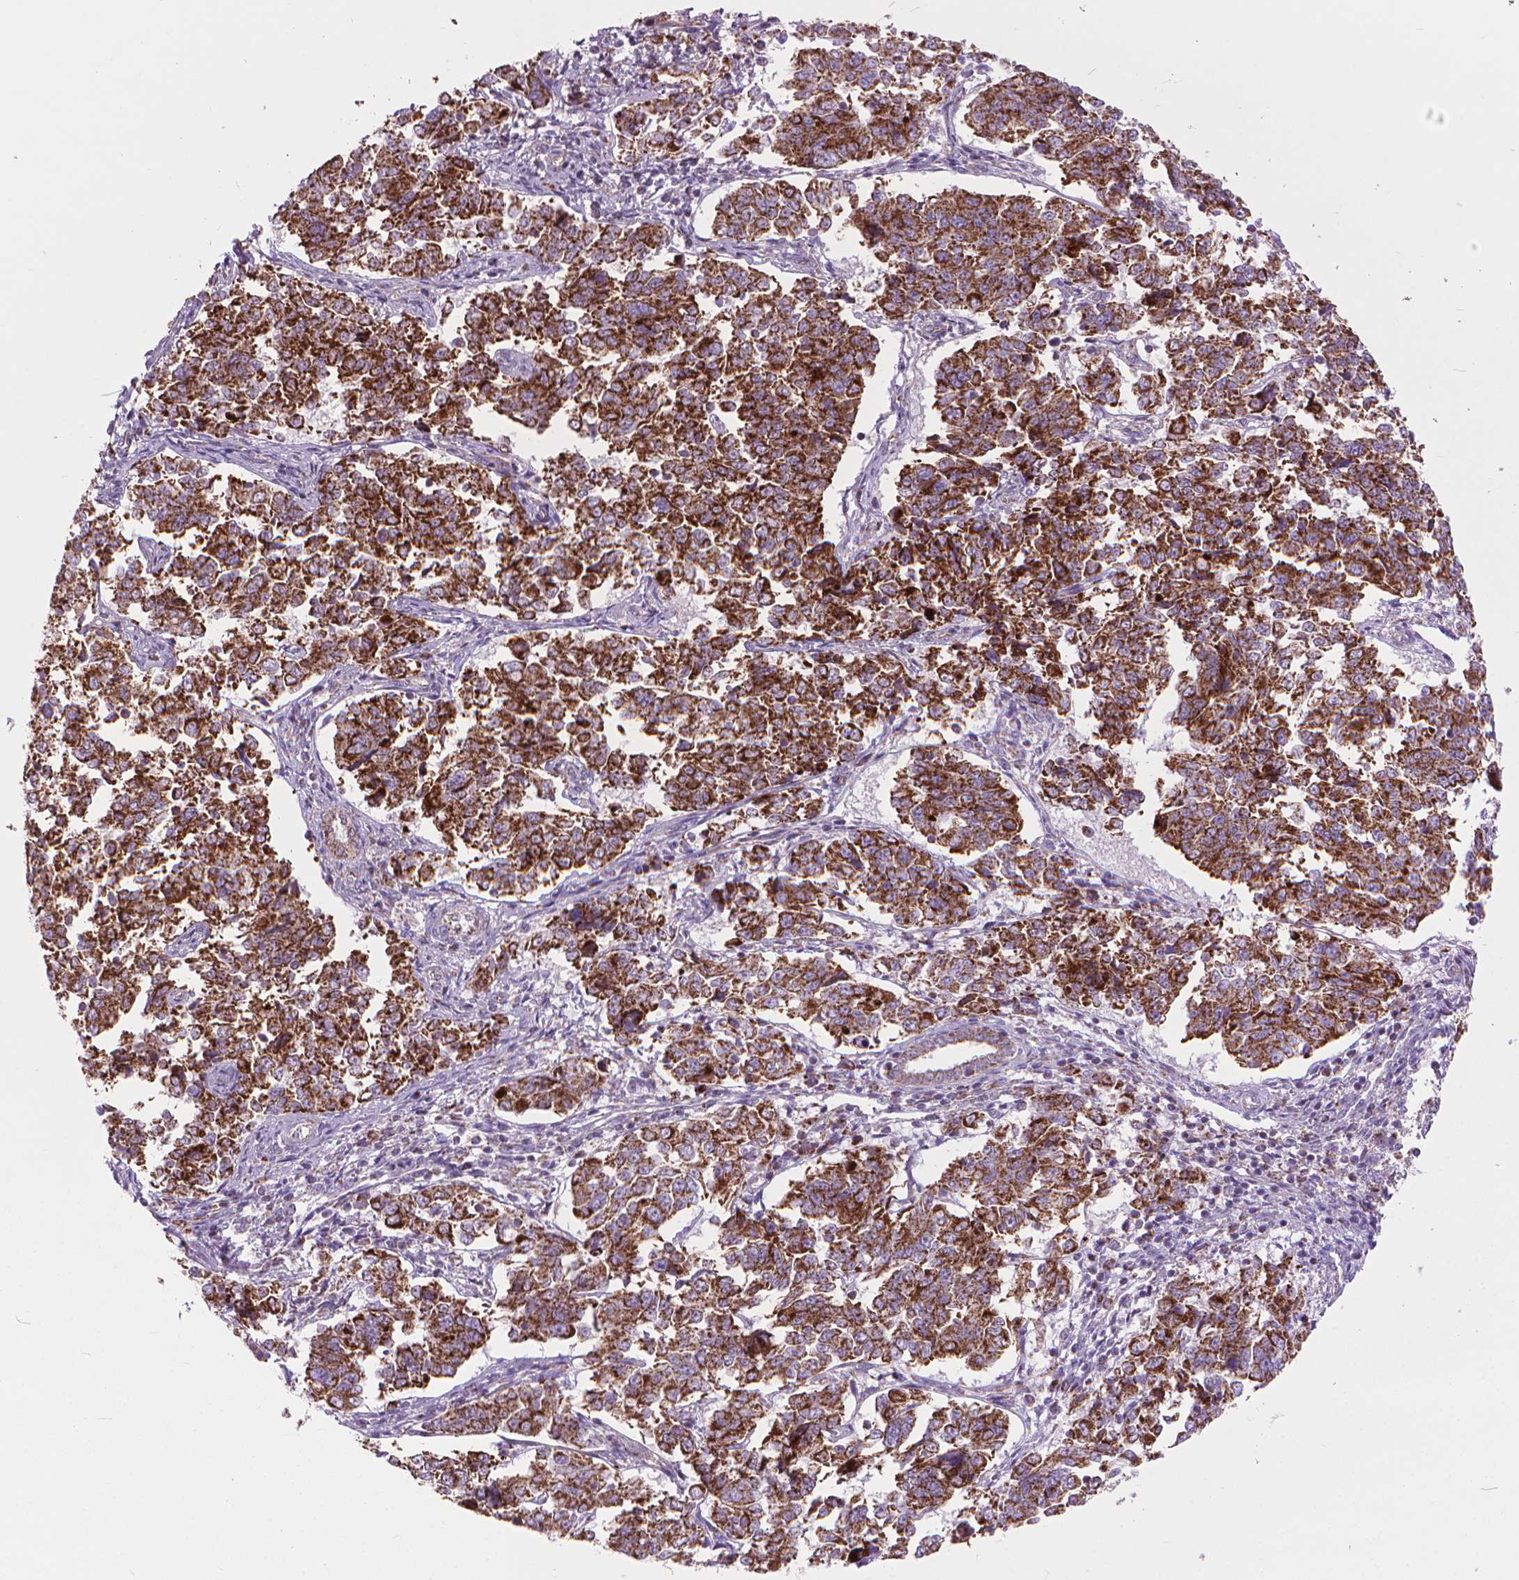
{"staining": {"intensity": "strong", "quantity": ">75%", "location": "cytoplasmic/membranous"}, "tissue": "endometrial cancer", "cell_type": "Tumor cells", "image_type": "cancer", "snomed": [{"axis": "morphology", "description": "Adenocarcinoma, NOS"}, {"axis": "topography", "description": "Endometrium"}], "caption": "Immunohistochemical staining of endometrial cancer demonstrates high levels of strong cytoplasmic/membranous protein positivity in about >75% of tumor cells. The staining was performed using DAB (3,3'-diaminobenzidine), with brown indicating positive protein expression. Nuclei are stained blue with hematoxylin.", "gene": "VDAC1", "patient": {"sex": "female", "age": 43}}